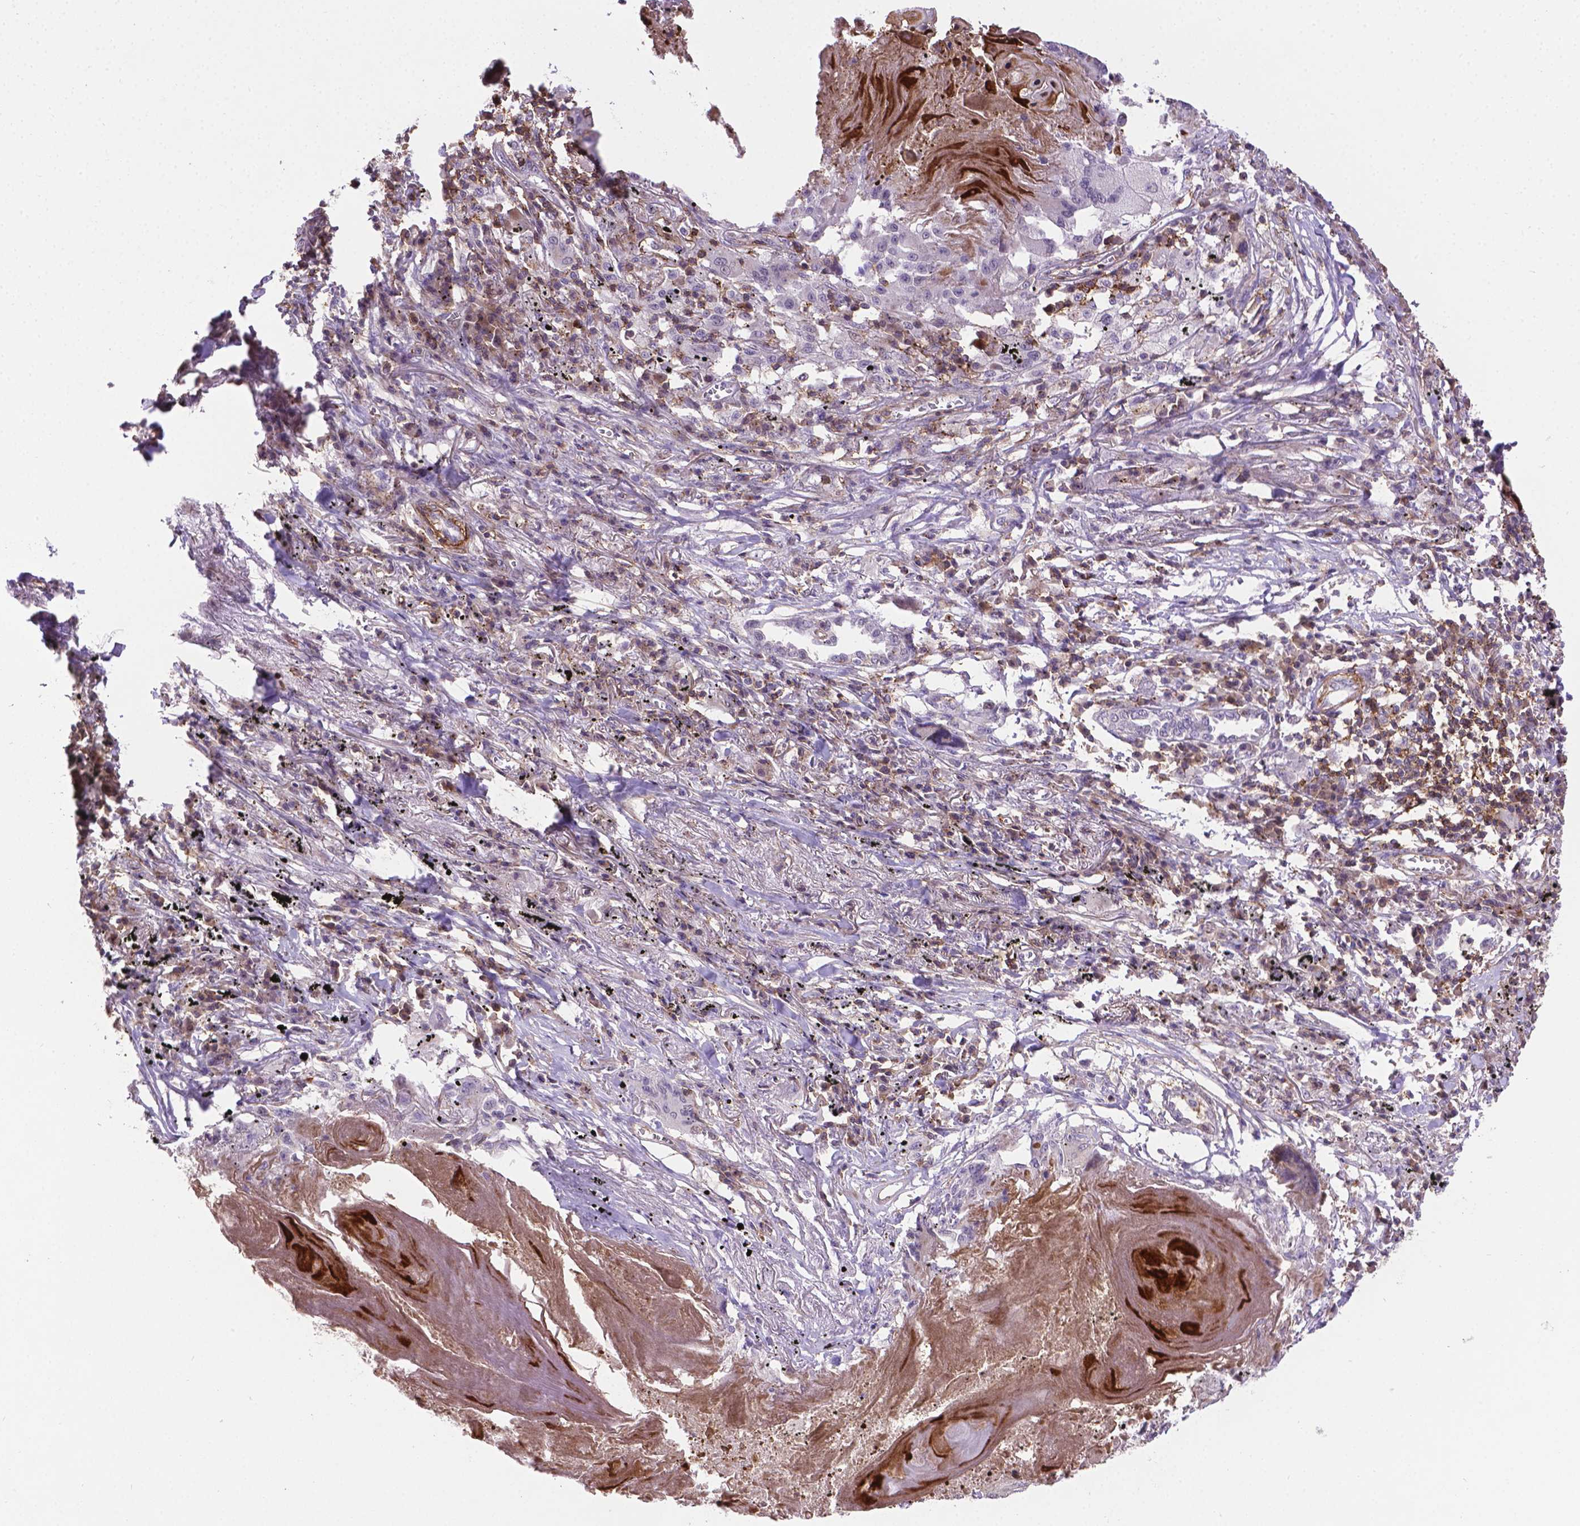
{"staining": {"intensity": "weak", "quantity": "25%-75%", "location": "cytoplasmic/membranous"}, "tissue": "lung cancer", "cell_type": "Tumor cells", "image_type": "cancer", "snomed": [{"axis": "morphology", "description": "Squamous cell carcinoma, NOS"}, {"axis": "topography", "description": "Lung"}], "caption": "This is a micrograph of IHC staining of squamous cell carcinoma (lung), which shows weak expression in the cytoplasmic/membranous of tumor cells.", "gene": "ACAD10", "patient": {"sex": "male", "age": 78}}